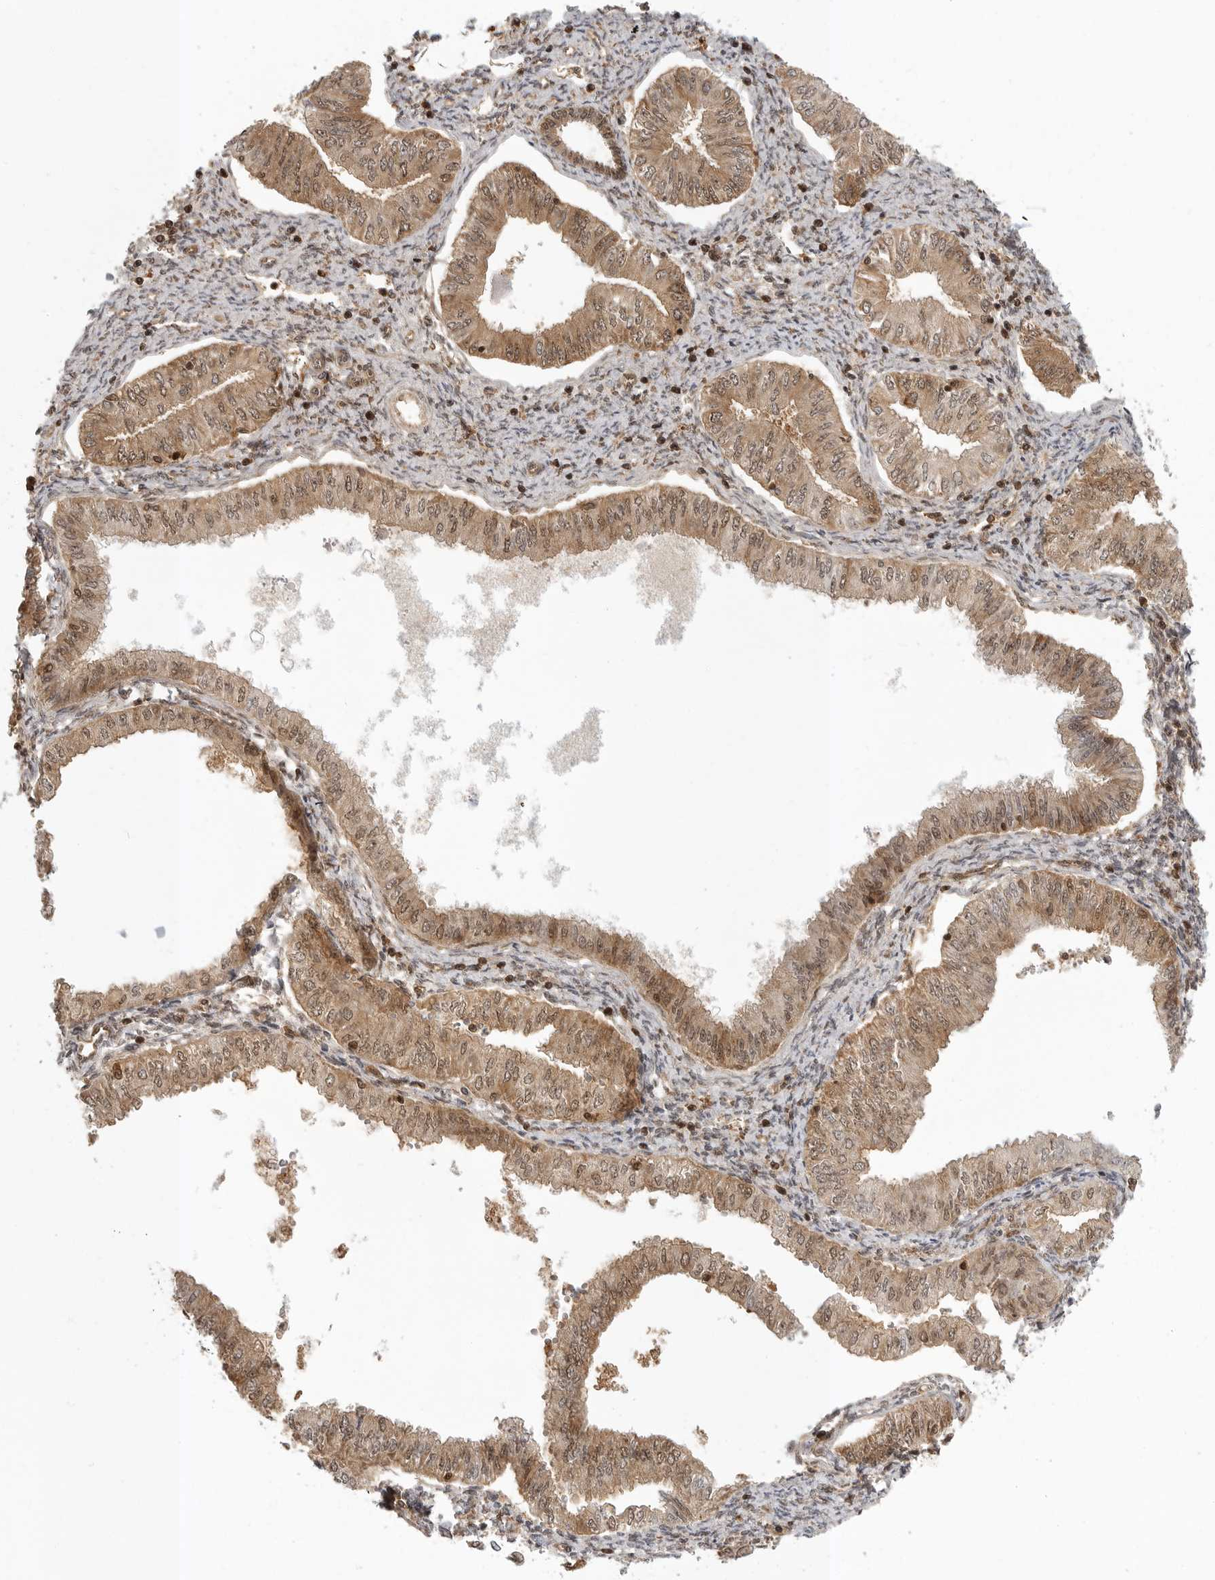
{"staining": {"intensity": "moderate", "quantity": ">75%", "location": "cytoplasmic/membranous,nuclear"}, "tissue": "endometrial cancer", "cell_type": "Tumor cells", "image_type": "cancer", "snomed": [{"axis": "morphology", "description": "Normal tissue, NOS"}, {"axis": "morphology", "description": "Adenocarcinoma, NOS"}, {"axis": "topography", "description": "Endometrium"}], "caption": "Immunohistochemistry (IHC) staining of adenocarcinoma (endometrial), which demonstrates medium levels of moderate cytoplasmic/membranous and nuclear expression in approximately >75% of tumor cells indicating moderate cytoplasmic/membranous and nuclear protein staining. The staining was performed using DAB (brown) for protein detection and nuclei were counterstained in hematoxylin (blue).", "gene": "SZRD1", "patient": {"sex": "female", "age": 53}}